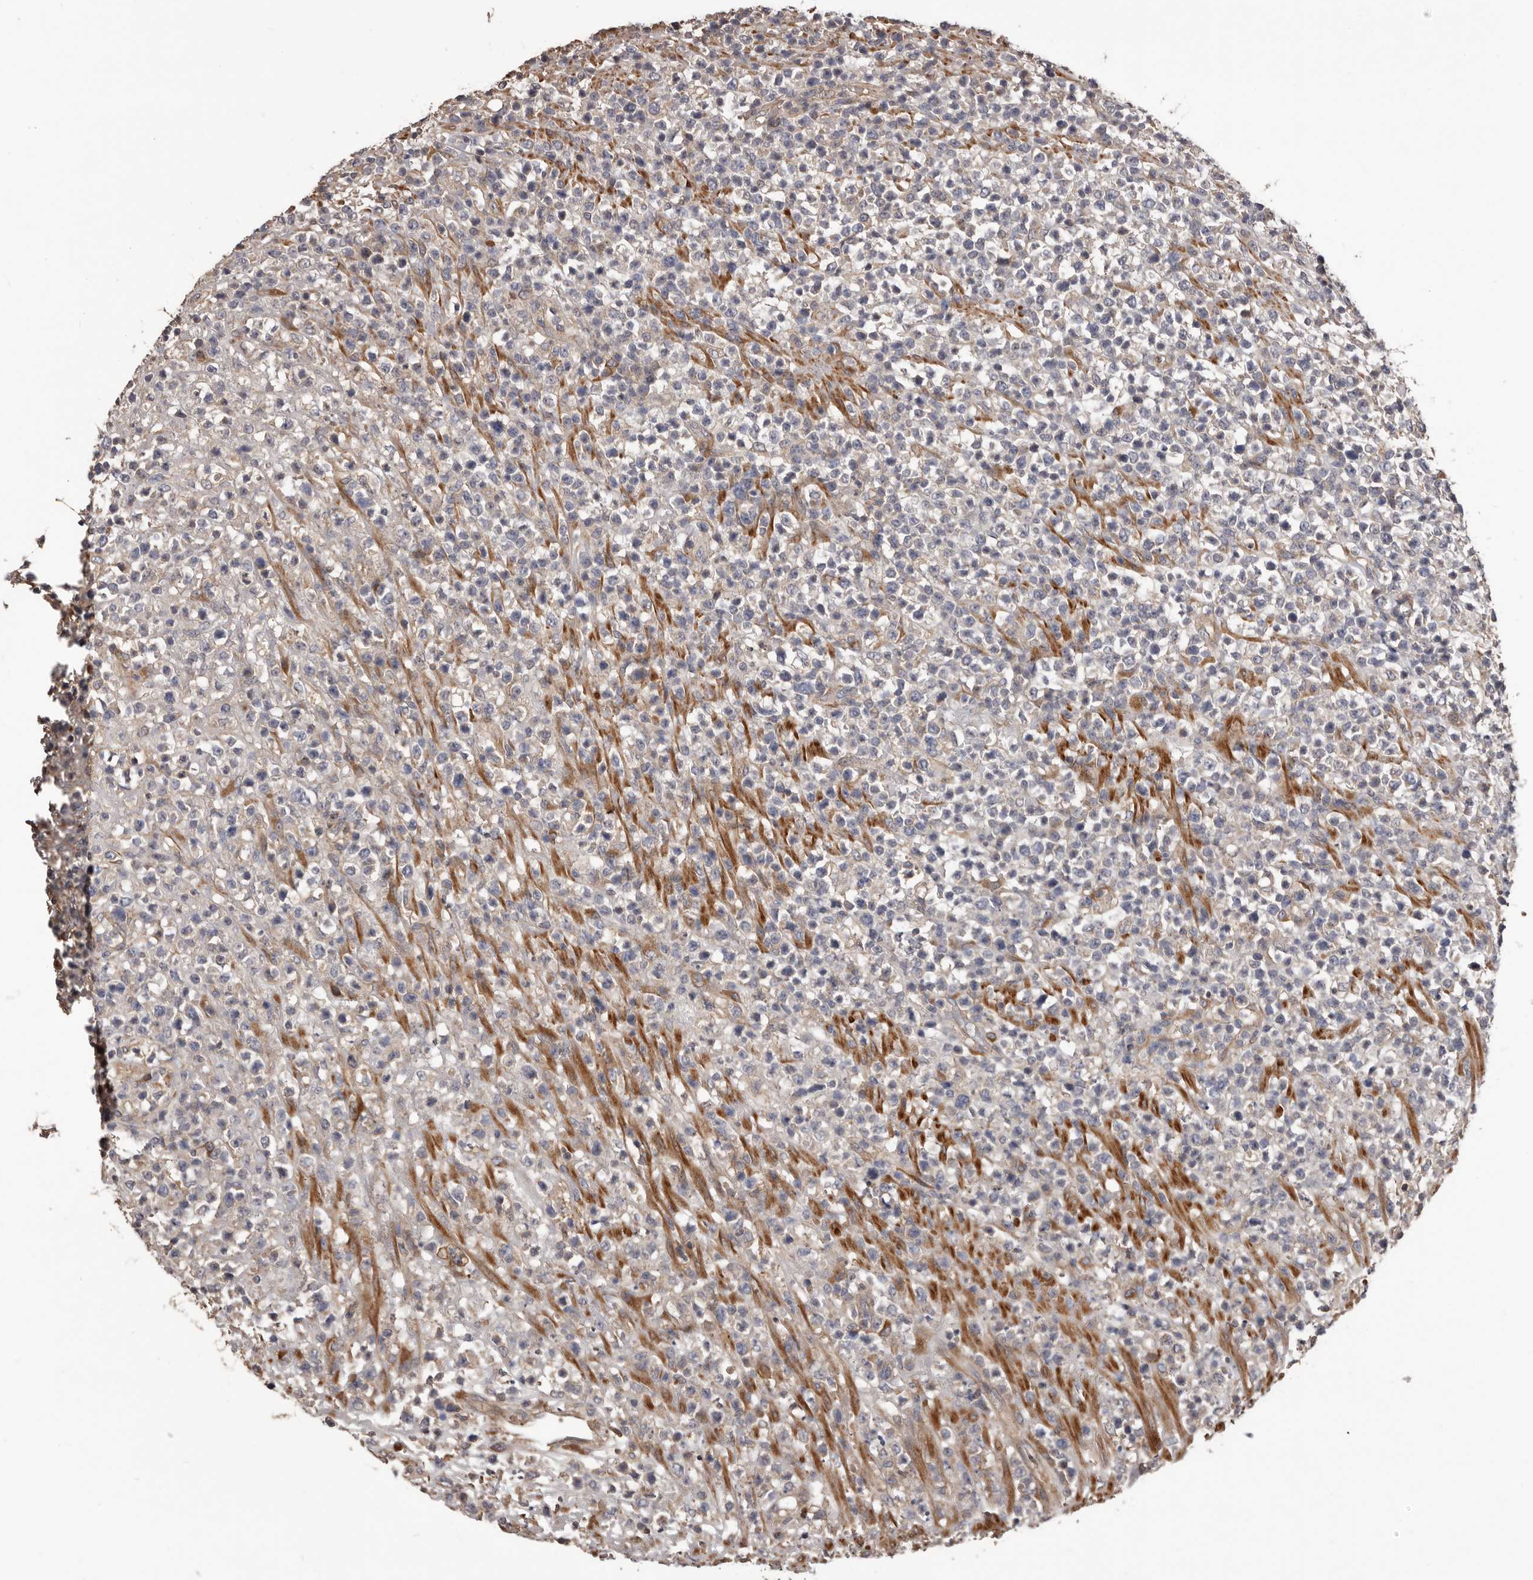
{"staining": {"intensity": "negative", "quantity": "none", "location": "none"}, "tissue": "lymphoma", "cell_type": "Tumor cells", "image_type": "cancer", "snomed": [{"axis": "morphology", "description": "Malignant lymphoma, non-Hodgkin's type, High grade"}, {"axis": "topography", "description": "Colon"}], "caption": "The histopathology image demonstrates no staining of tumor cells in malignant lymphoma, non-Hodgkin's type (high-grade). The staining was performed using DAB to visualize the protein expression in brown, while the nuclei were stained in blue with hematoxylin (Magnification: 20x).", "gene": "ADAMTS2", "patient": {"sex": "female", "age": 53}}